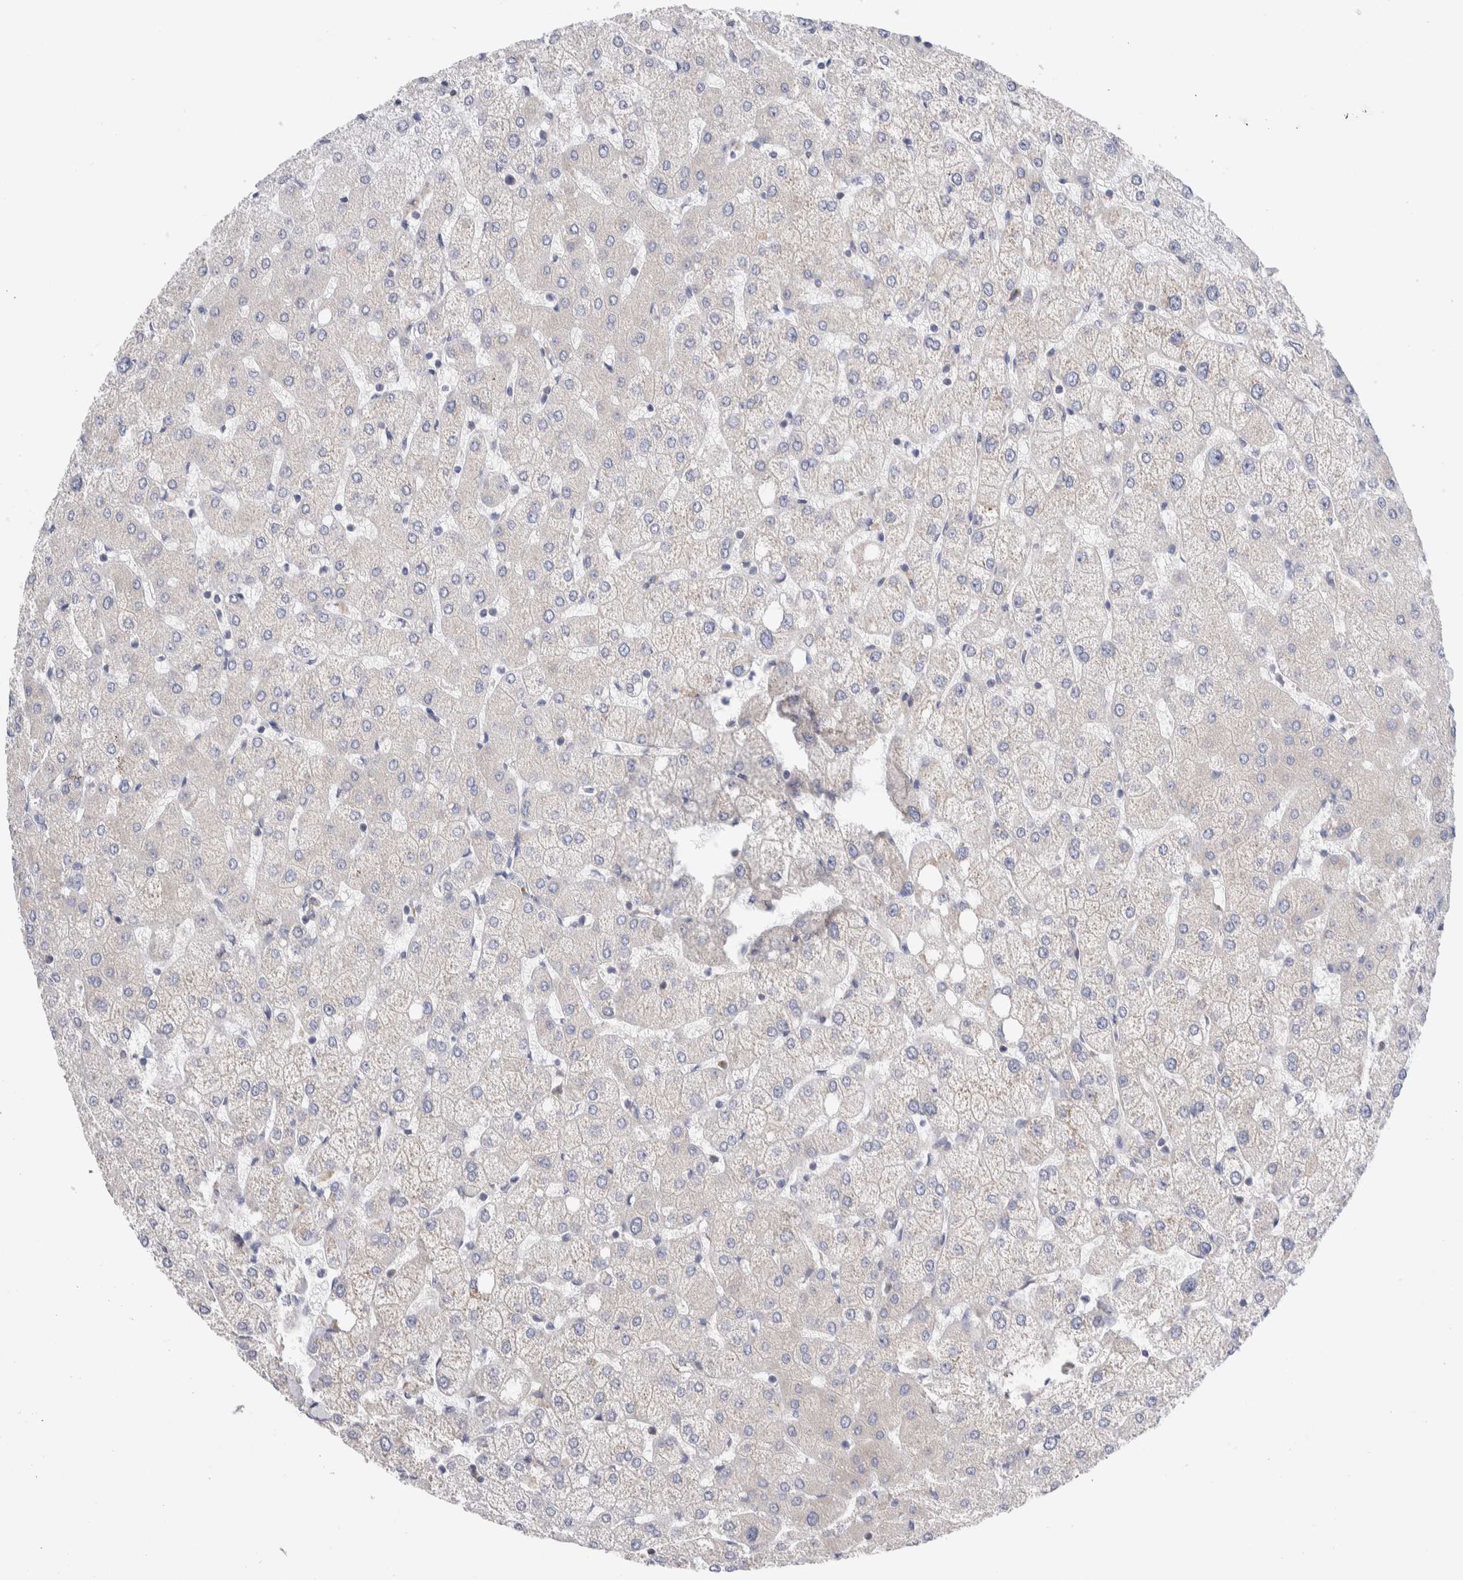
{"staining": {"intensity": "negative", "quantity": "none", "location": "none"}, "tissue": "liver", "cell_type": "Cholangiocytes", "image_type": "normal", "snomed": [{"axis": "morphology", "description": "Normal tissue, NOS"}, {"axis": "topography", "description": "Liver"}], "caption": "Immunohistochemistry (IHC) photomicrograph of unremarkable human liver stained for a protein (brown), which exhibits no positivity in cholangiocytes.", "gene": "RACK1", "patient": {"sex": "female", "age": 54}}